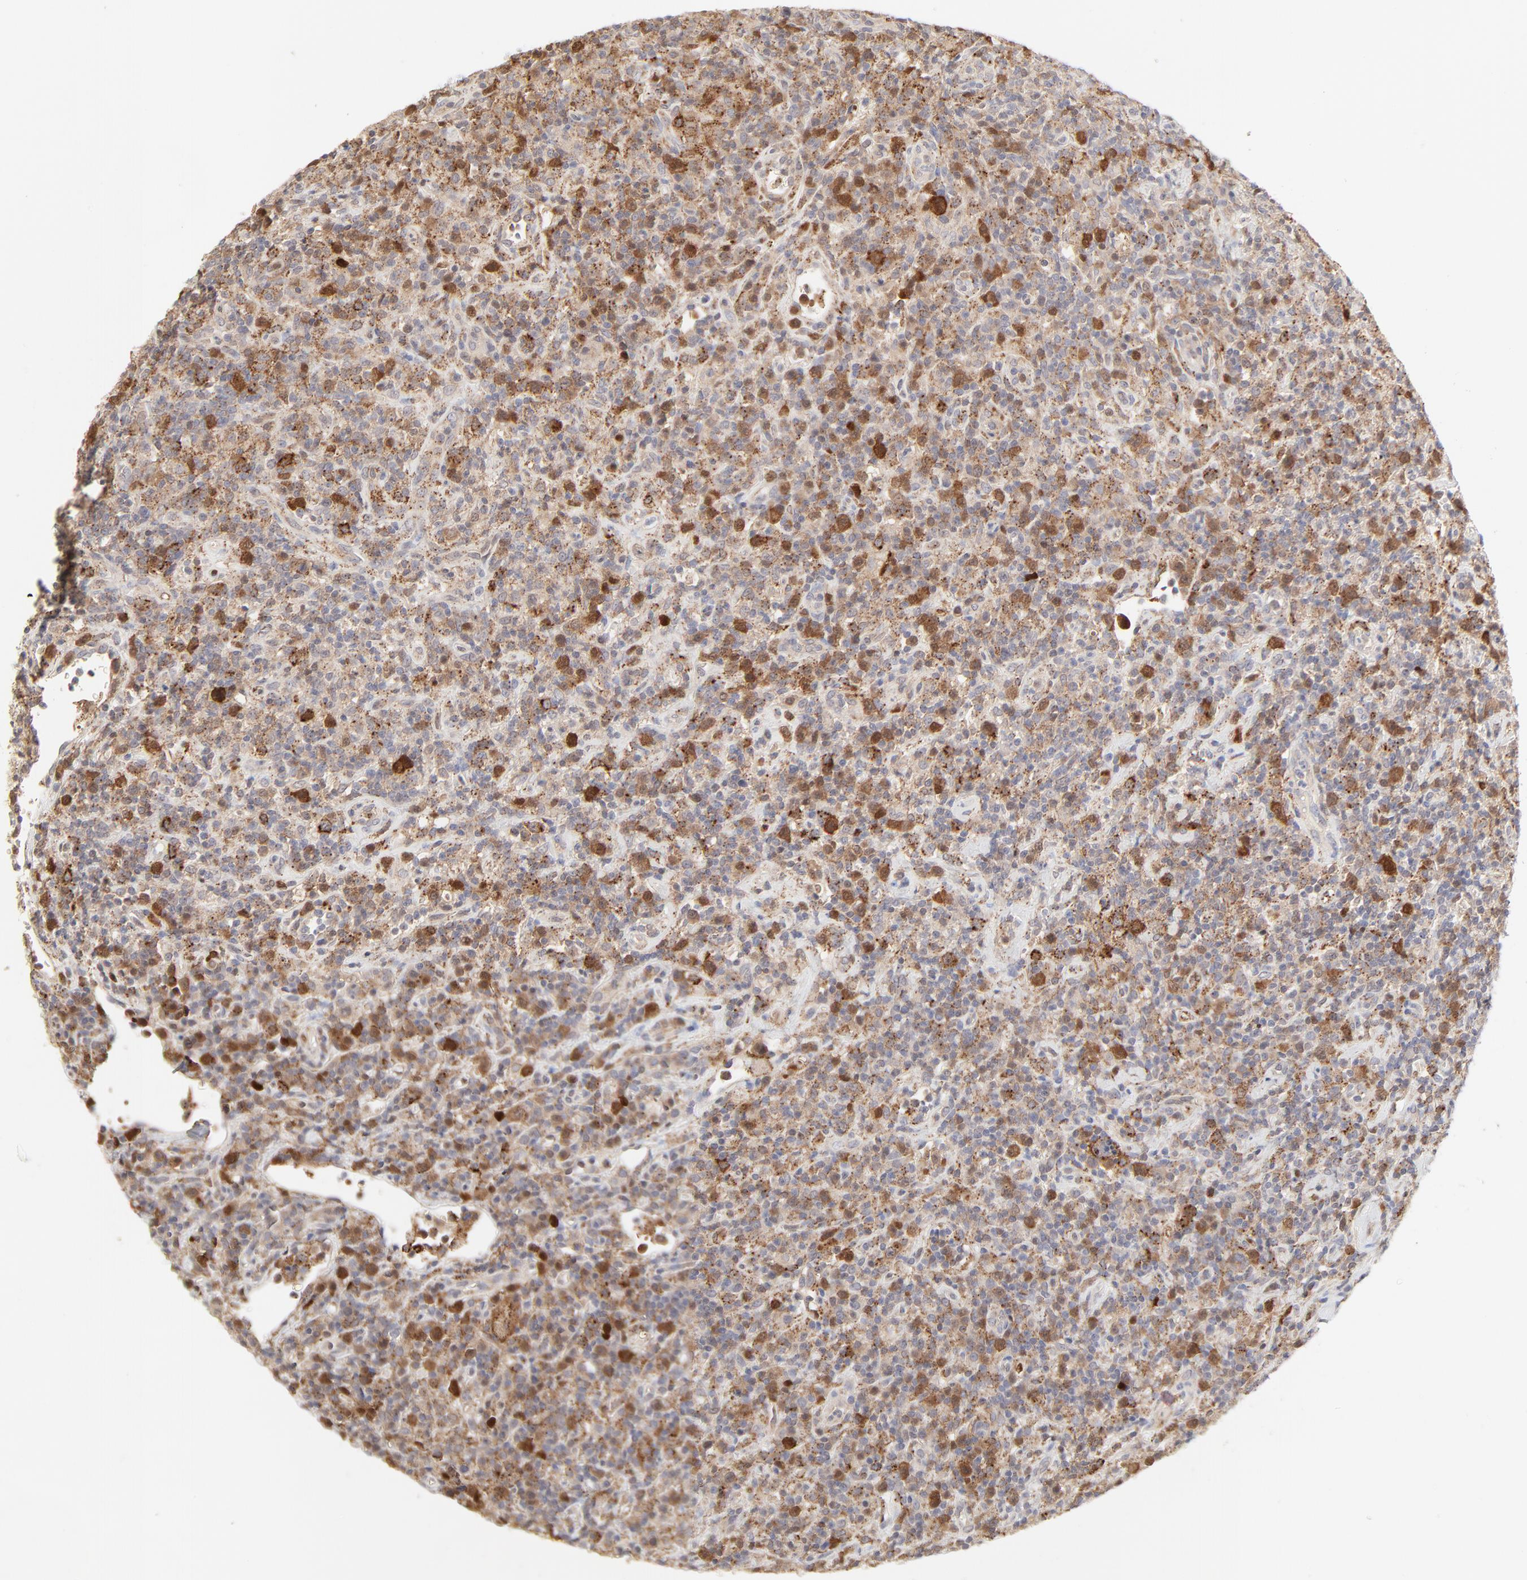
{"staining": {"intensity": "strong", "quantity": "<25%", "location": "cytoplasmic/membranous"}, "tissue": "lymphoma", "cell_type": "Tumor cells", "image_type": "cancer", "snomed": [{"axis": "morphology", "description": "Hodgkin's disease, NOS"}, {"axis": "topography", "description": "Lymph node"}], "caption": "Hodgkin's disease tissue exhibits strong cytoplasmic/membranous positivity in about <25% of tumor cells", "gene": "CDK6", "patient": {"sex": "male", "age": 65}}